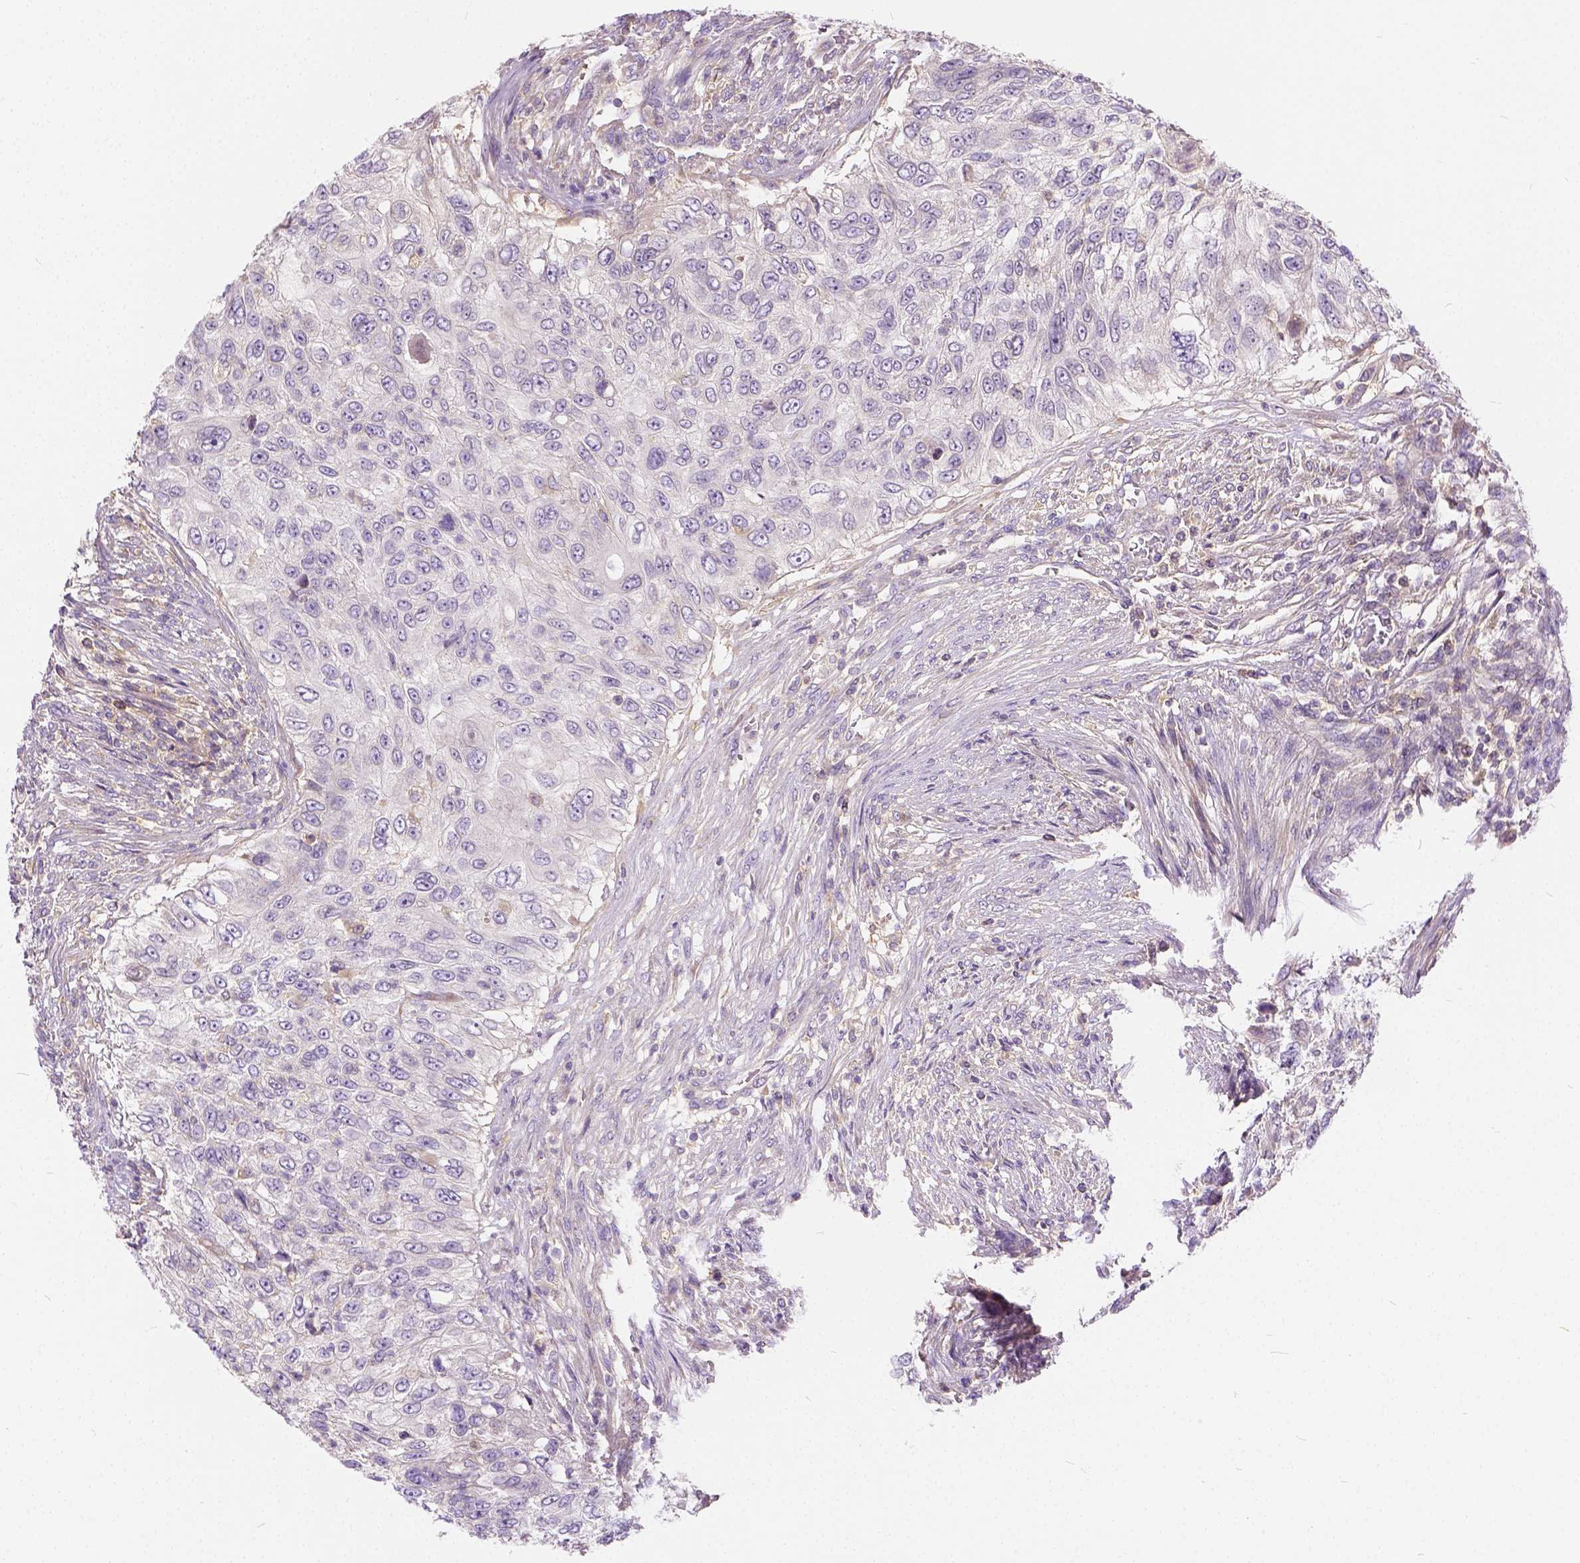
{"staining": {"intensity": "negative", "quantity": "none", "location": "none"}, "tissue": "urothelial cancer", "cell_type": "Tumor cells", "image_type": "cancer", "snomed": [{"axis": "morphology", "description": "Urothelial carcinoma, High grade"}, {"axis": "topography", "description": "Urinary bladder"}], "caption": "This is a image of immunohistochemistry (IHC) staining of urothelial cancer, which shows no positivity in tumor cells. The staining was performed using DAB to visualize the protein expression in brown, while the nuclei were stained in blue with hematoxylin (Magnification: 20x).", "gene": "CADM4", "patient": {"sex": "female", "age": 60}}